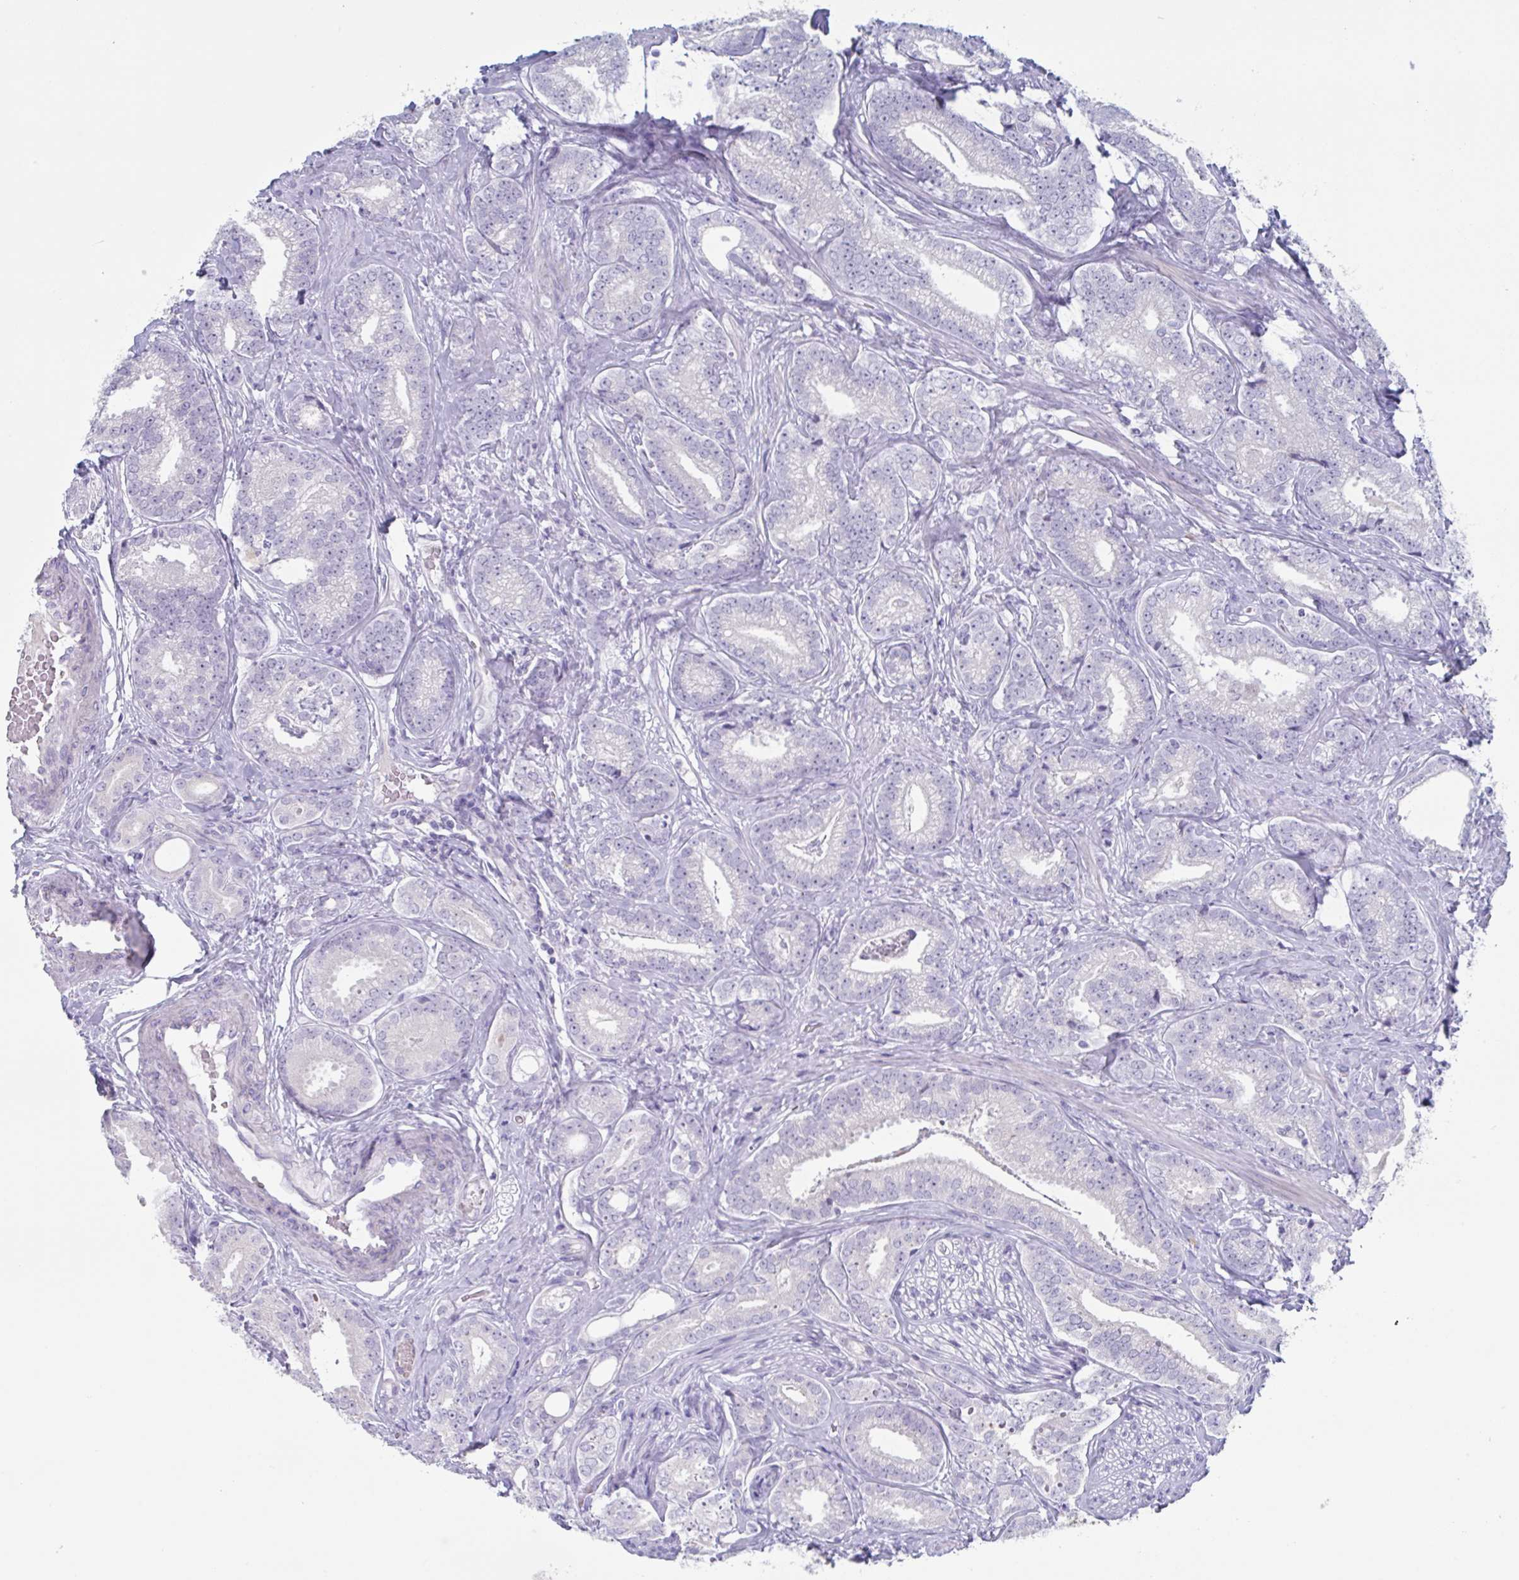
{"staining": {"intensity": "negative", "quantity": "none", "location": "none"}, "tissue": "prostate cancer", "cell_type": "Tumor cells", "image_type": "cancer", "snomed": [{"axis": "morphology", "description": "Adenocarcinoma, Low grade"}, {"axis": "topography", "description": "Prostate"}], "caption": "Histopathology image shows no protein positivity in tumor cells of prostate cancer tissue. The staining was performed using DAB (3,3'-diaminobenzidine) to visualize the protein expression in brown, while the nuclei were stained in blue with hematoxylin (Magnification: 20x).", "gene": "NOXRED1", "patient": {"sex": "male", "age": 63}}